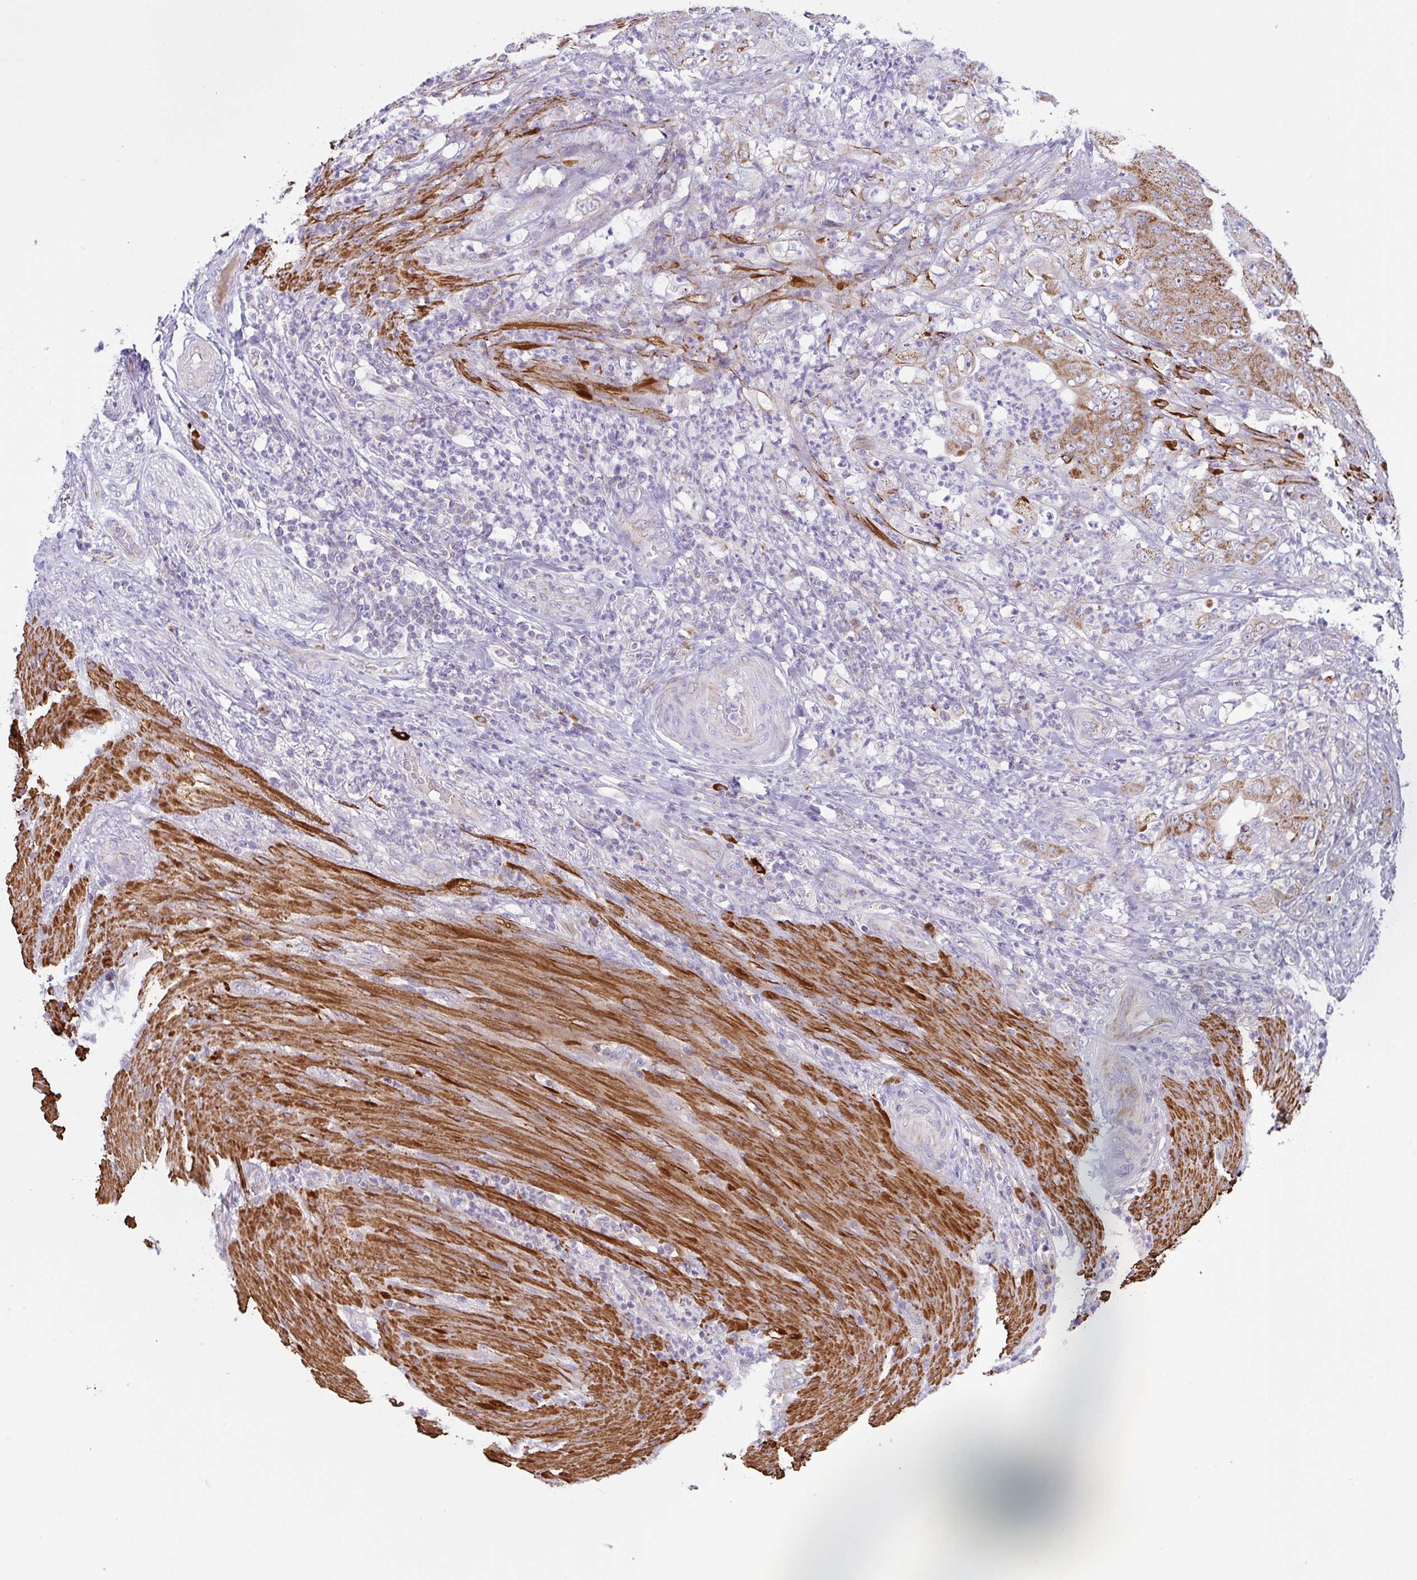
{"staining": {"intensity": "moderate", "quantity": ">75%", "location": "cytoplasmic/membranous"}, "tissue": "stomach cancer", "cell_type": "Tumor cells", "image_type": "cancer", "snomed": [{"axis": "morphology", "description": "Adenocarcinoma, NOS"}, {"axis": "topography", "description": "Stomach"}], "caption": "The histopathology image reveals a brown stain indicating the presence of a protein in the cytoplasmic/membranous of tumor cells in stomach cancer. (Brightfield microscopy of DAB IHC at high magnification).", "gene": "CHDH", "patient": {"sex": "female", "age": 73}}